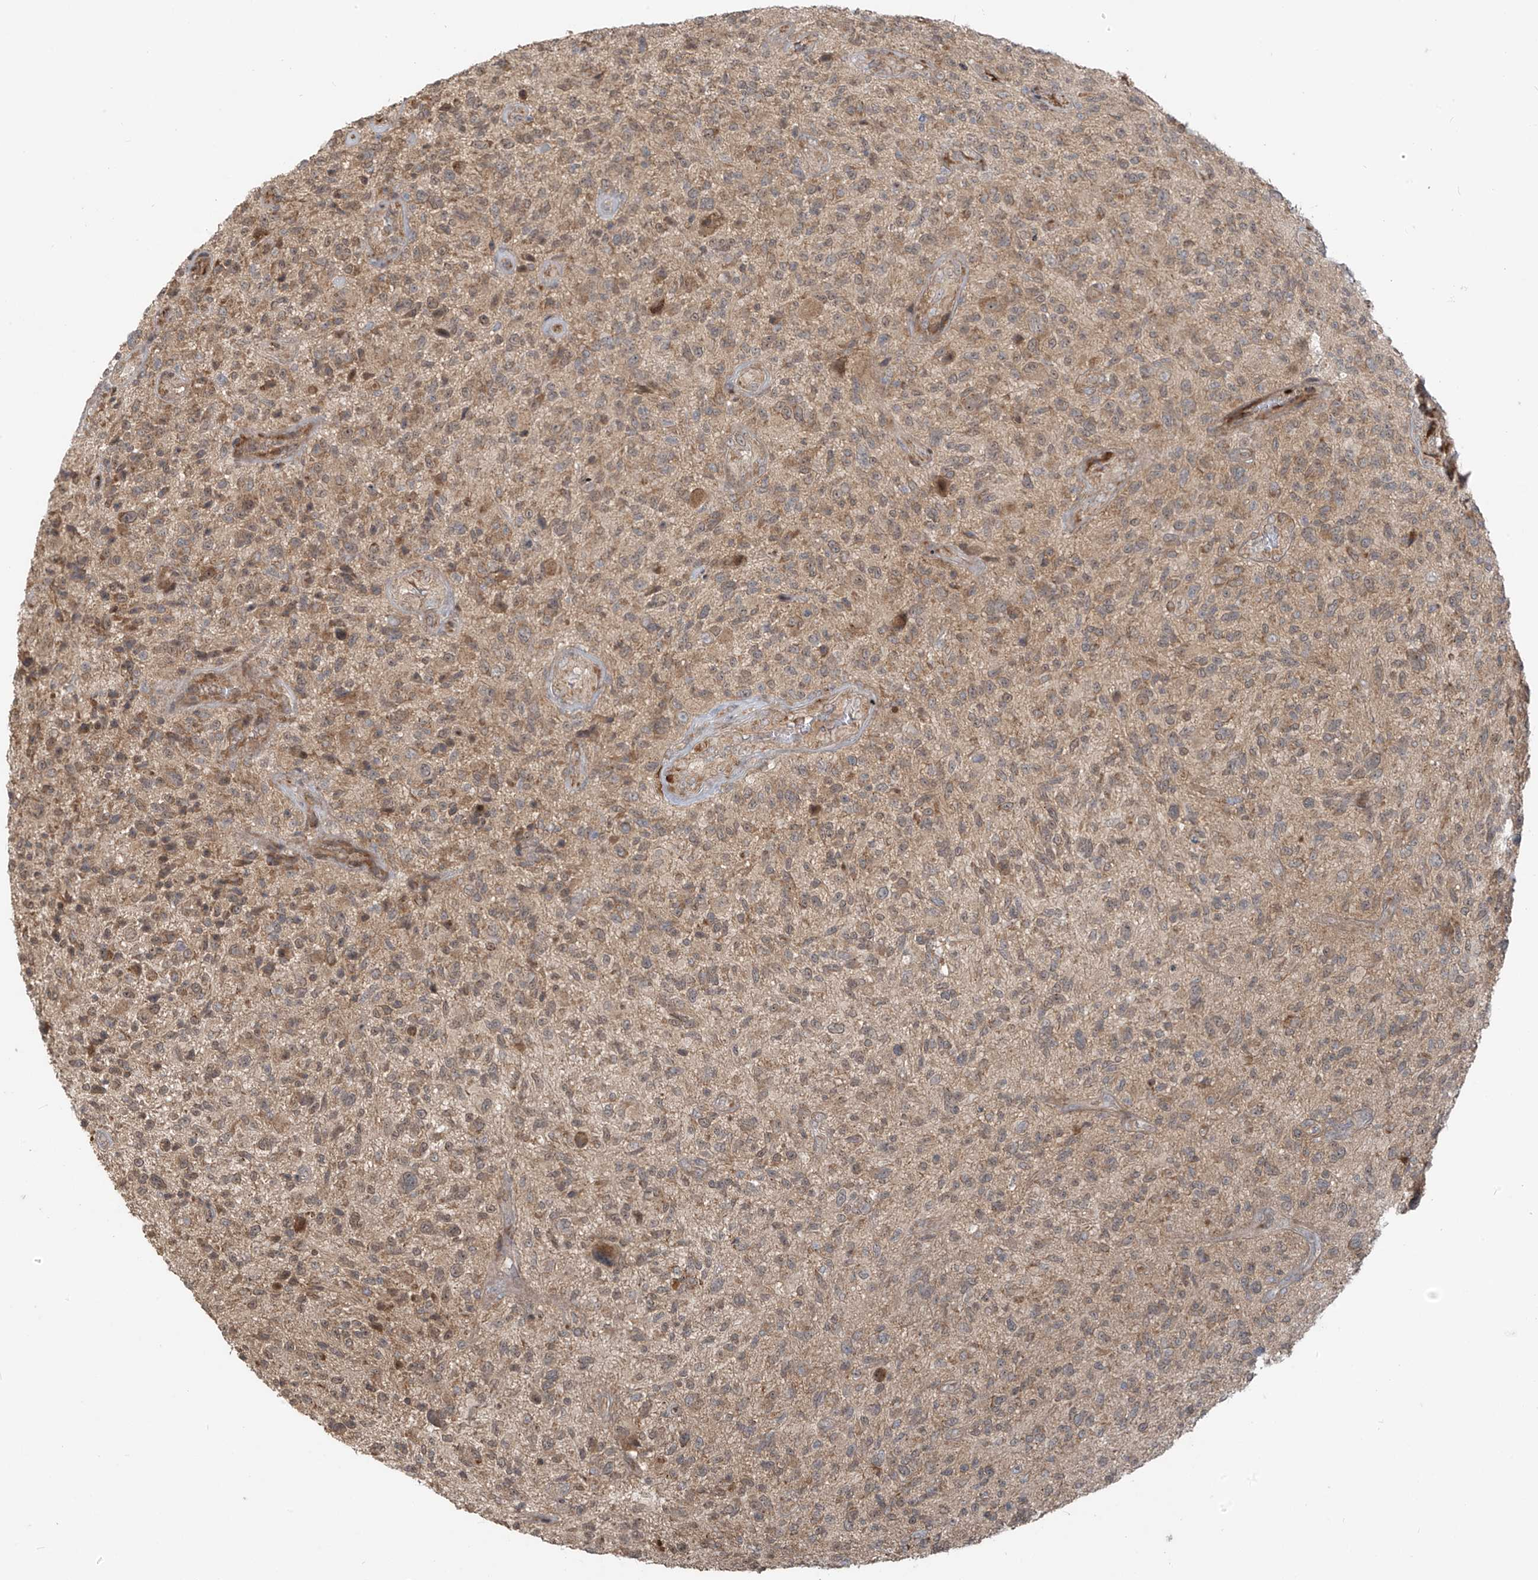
{"staining": {"intensity": "moderate", "quantity": ">75%", "location": "cytoplasmic/membranous"}, "tissue": "glioma", "cell_type": "Tumor cells", "image_type": "cancer", "snomed": [{"axis": "morphology", "description": "Glioma, malignant, High grade"}, {"axis": "topography", "description": "Brain"}], "caption": "High-grade glioma (malignant) stained for a protein shows moderate cytoplasmic/membranous positivity in tumor cells. The staining is performed using DAB (3,3'-diaminobenzidine) brown chromogen to label protein expression. The nuclei are counter-stained blue using hematoxylin.", "gene": "KATNIP", "patient": {"sex": "male", "age": 47}}